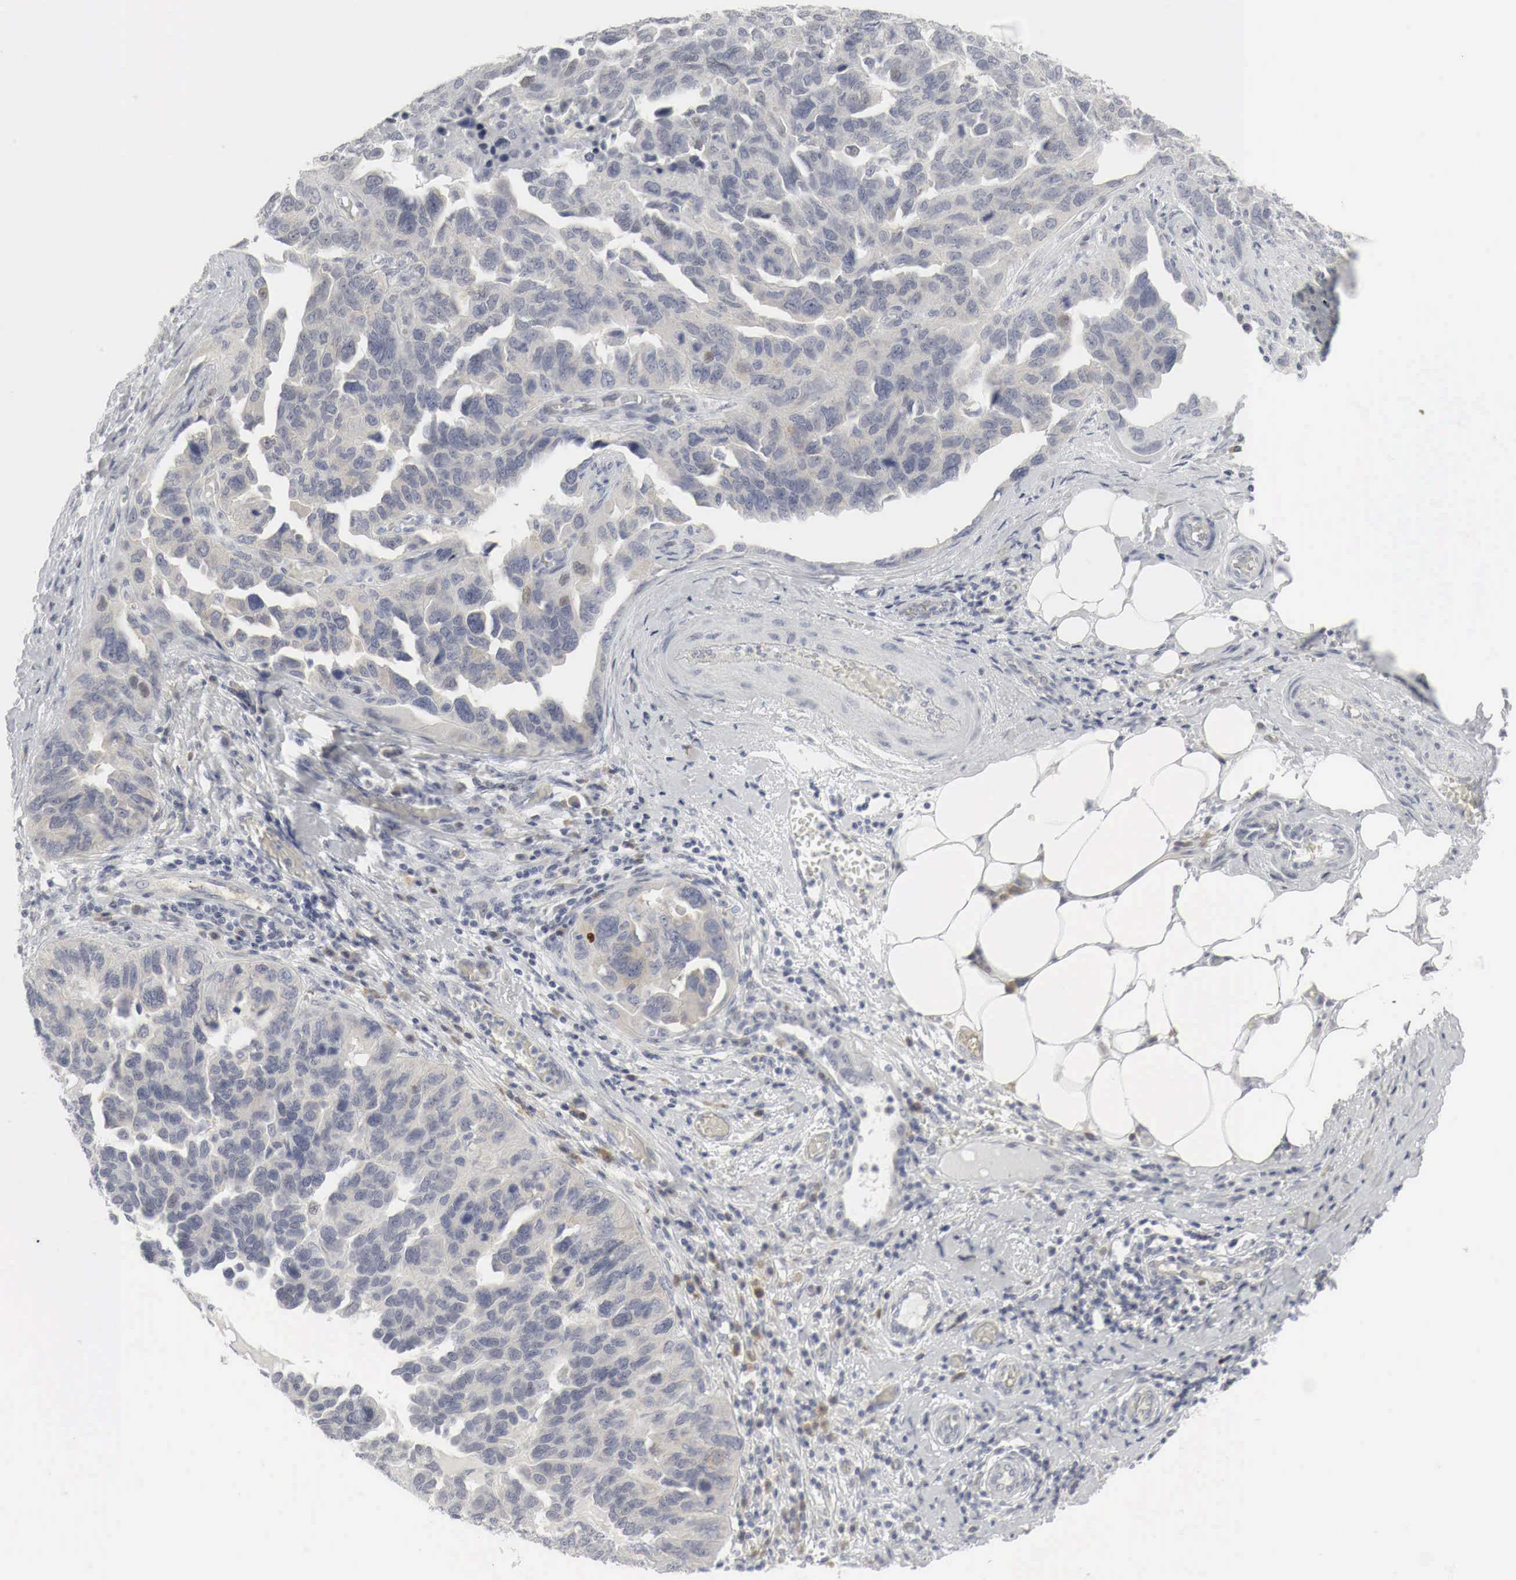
{"staining": {"intensity": "weak", "quantity": "25%-75%", "location": "cytoplasmic/membranous"}, "tissue": "ovarian cancer", "cell_type": "Tumor cells", "image_type": "cancer", "snomed": [{"axis": "morphology", "description": "Cystadenocarcinoma, serous, NOS"}, {"axis": "topography", "description": "Ovary"}], "caption": "Protein expression analysis of ovarian cancer (serous cystadenocarcinoma) exhibits weak cytoplasmic/membranous staining in approximately 25%-75% of tumor cells.", "gene": "TP63", "patient": {"sex": "female", "age": 64}}